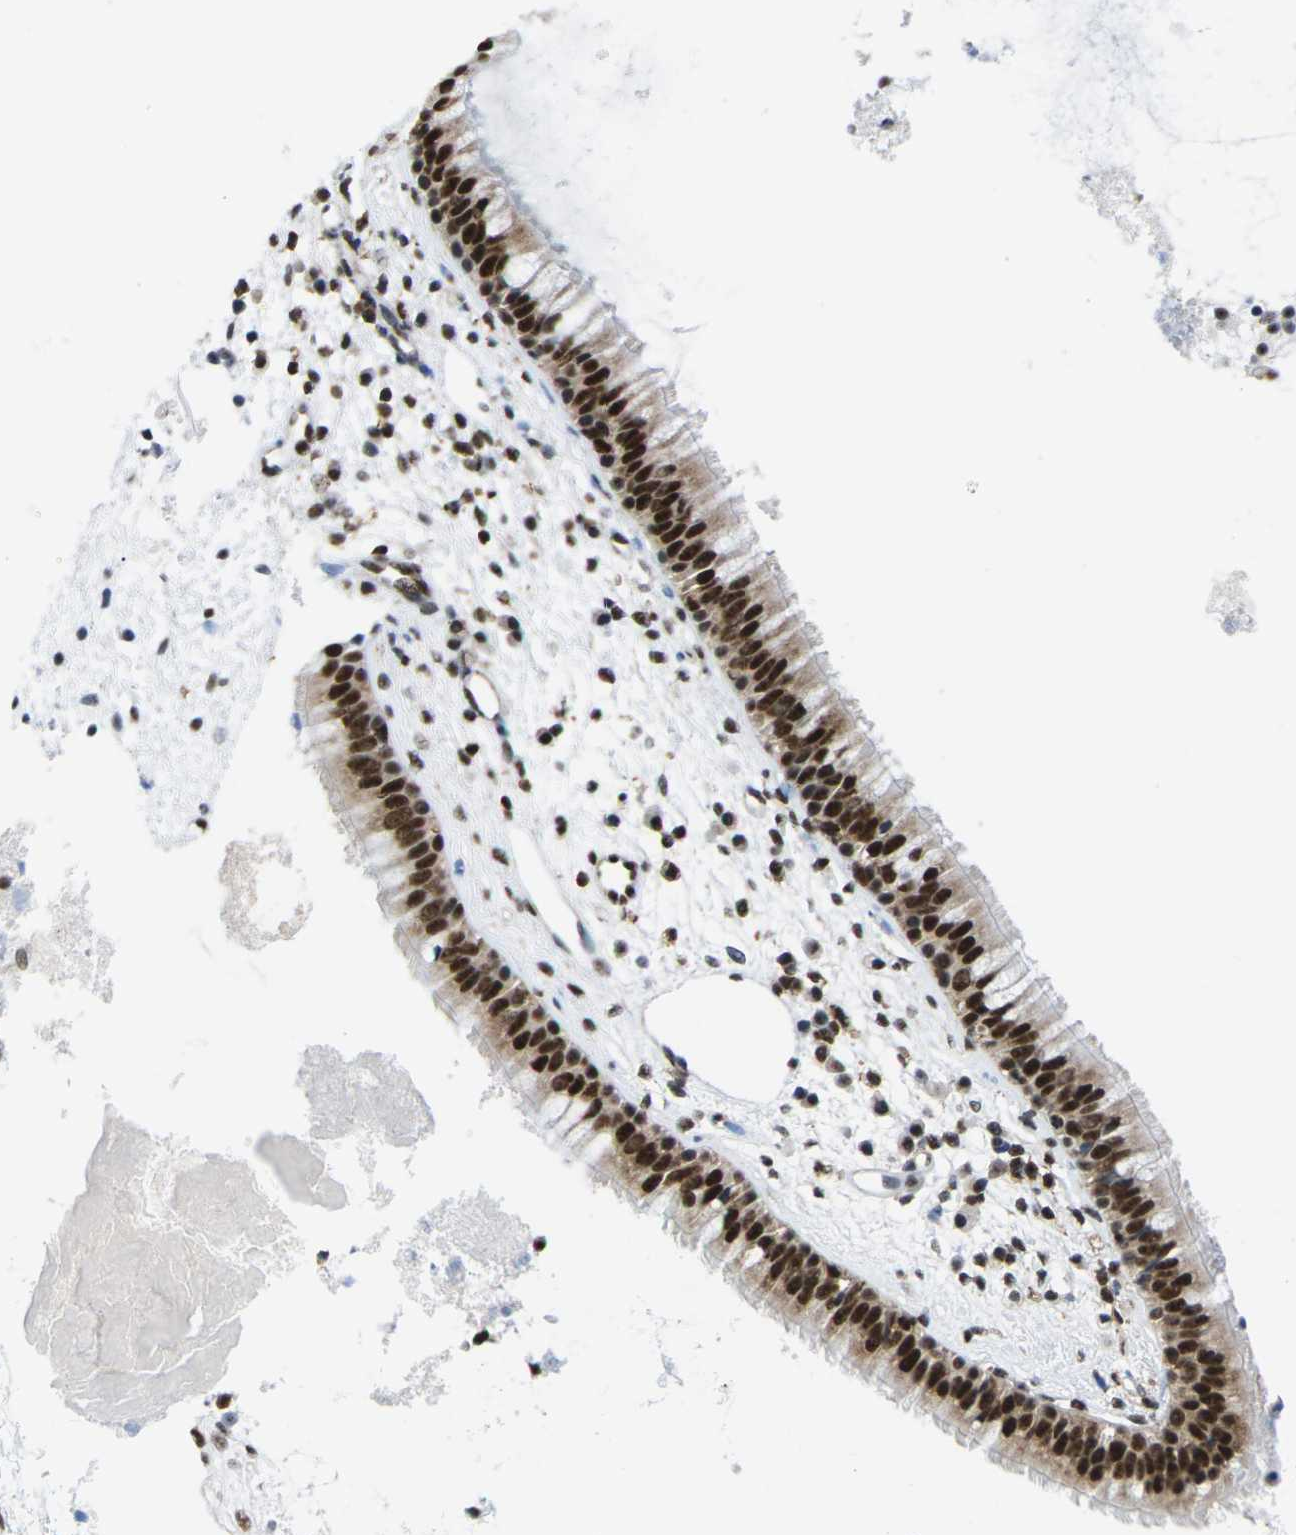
{"staining": {"intensity": "strong", "quantity": ">75%", "location": "cytoplasmic/membranous,nuclear"}, "tissue": "nasopharynx", "cell_type": "Respiratory epithelial cells", "image_type": "normal", "snomed": [{"axis": "morphology", "description": "Normal tissue, NOS"}, {"axis": "topography", "description": "Nasopharynx"}], "caption": "High-magnification brightfield microscopy of benign nasopharynx stained with DAB (3,3'-diaminobenzidine) (brown) and counterstained with hematoxylin (blue). respiratory epithelial cells exhibit strong cytoplasmic/membranous,nuclear positivity is appreciated in about>75% of cells.", "gene": "MAGOH", "patient": {"sex": "male", "age": 21}}